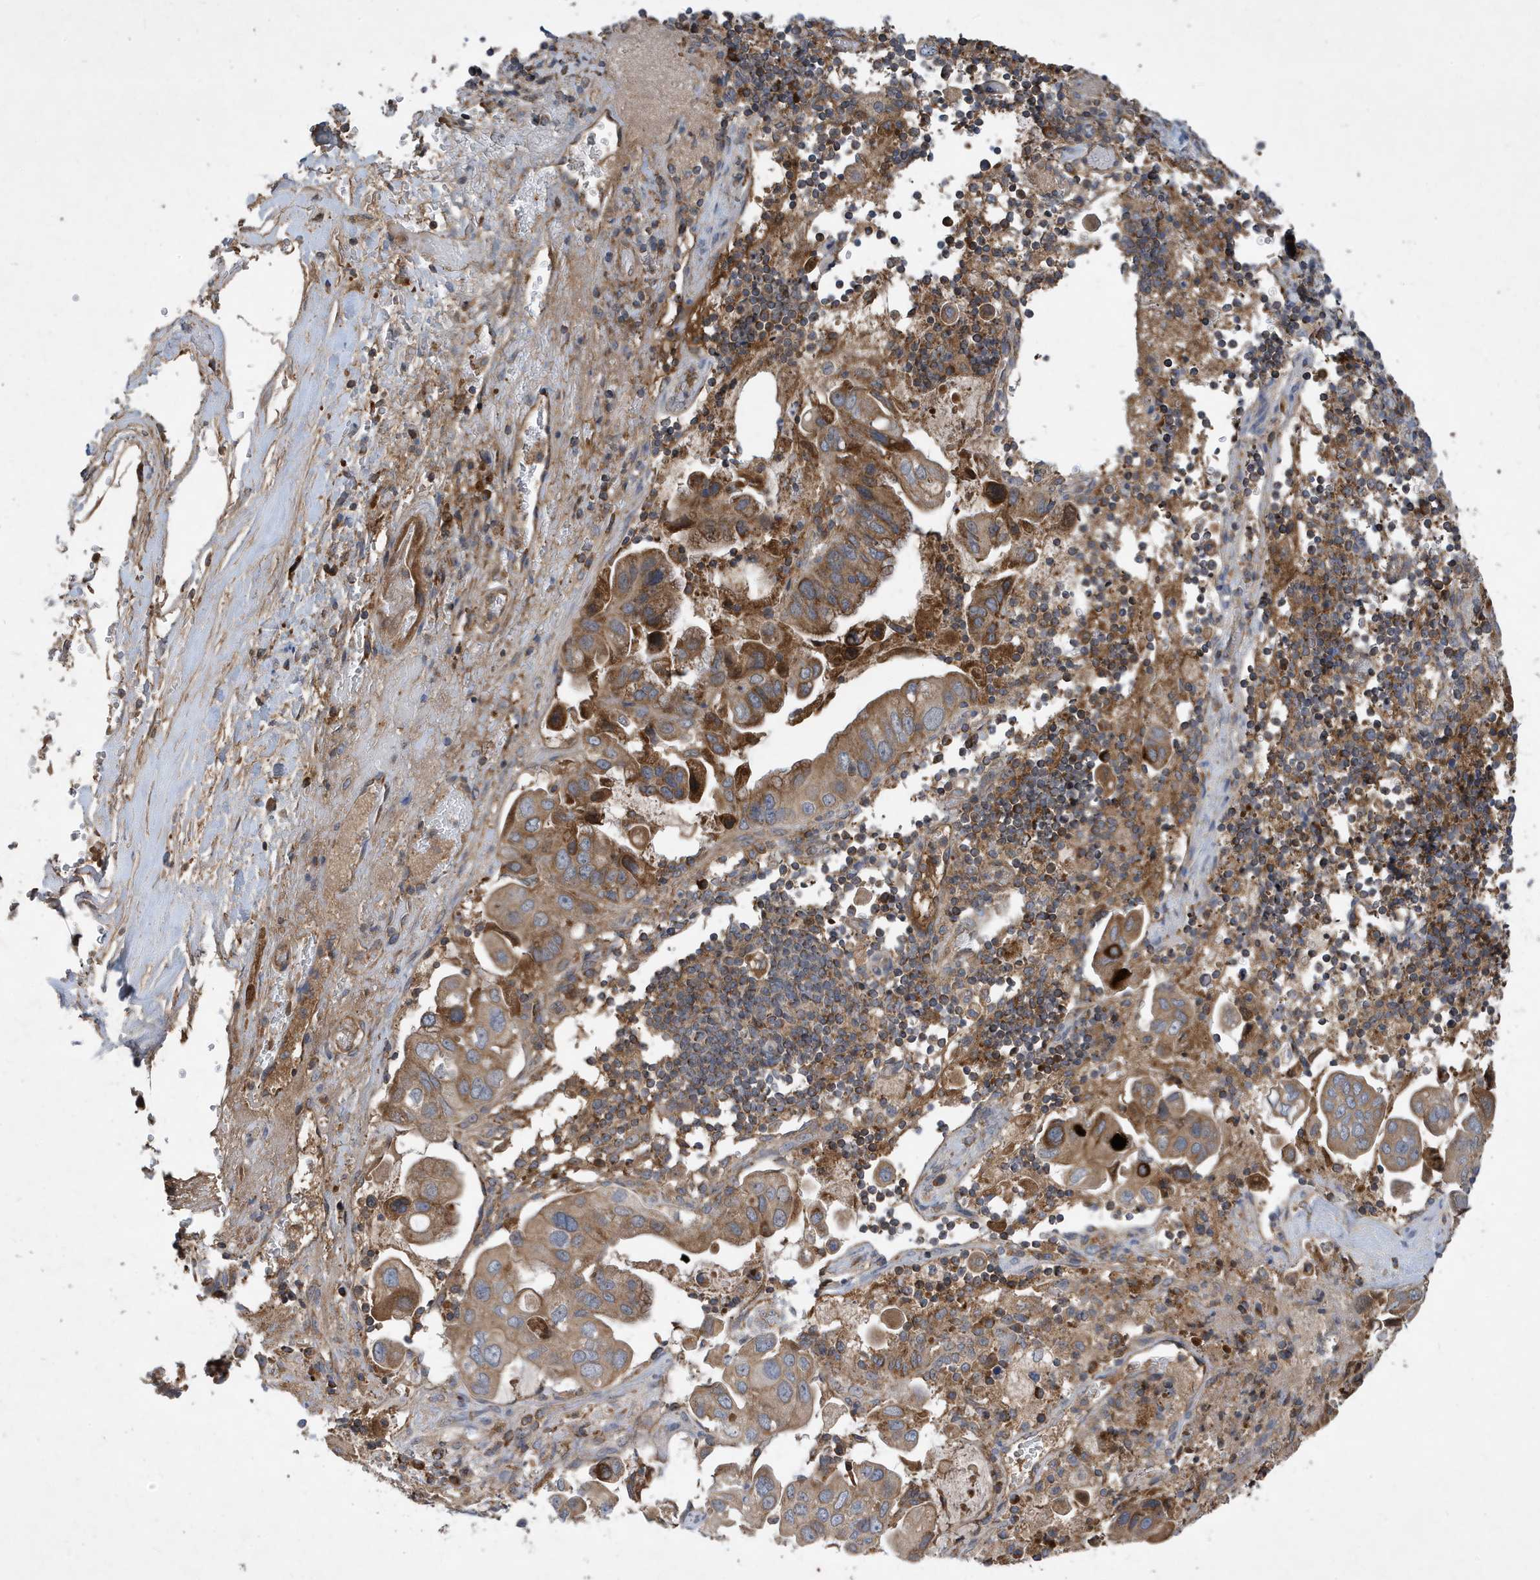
{"staining": {"intensity": "moderate", "quantity": ">75%", "location": "cytoplasmic/membranous"}, "tissue": "pancreatic cancer", "cell_type": "Tumor cells", "image_type": "cancer", "snomed": [{"axis": "morphology", "description": "Inflammation, NOS"}, {"axis": "morphology", "description": "Adenocarcinoma, NOS"}, {"axis": "topography", "description": "Pancreas"}], "caption": "A brown stain shows moderate cytoplasmic/membranous staining of a protein in adenocarcinoma (pancreatic) tumor cells.", "gene": "STK19", "patient": {"sex": "female", "age": 56}}